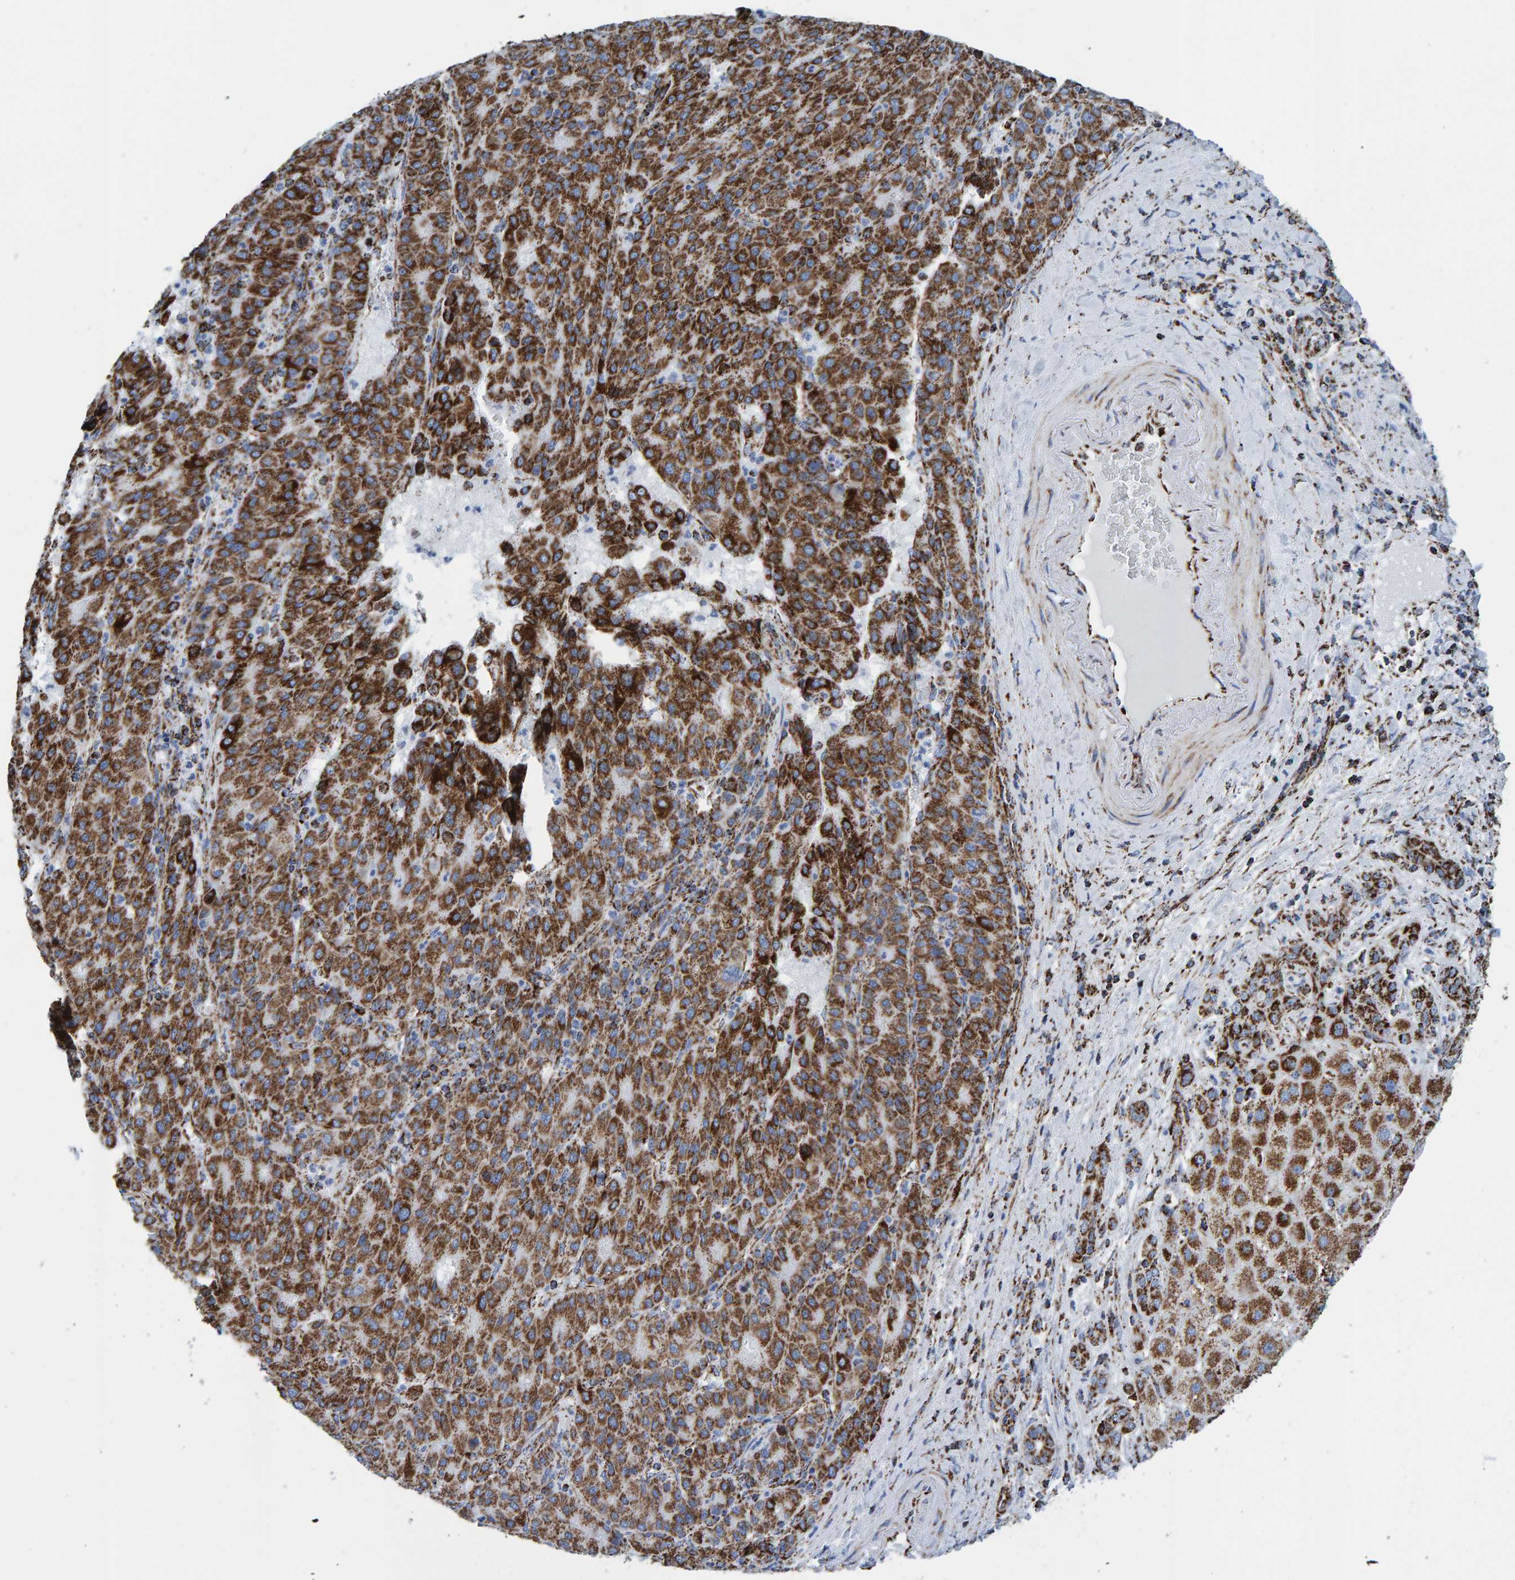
{"staining": {"intensity": "strong", "quantity": ">75%", "location": "cytoplasmic/membranous"}, "tissue": "liver cancer", "cell_type": "Tumor cells", "image_type": "cancer", "snomed": [{"axis": "morphology", "description": "Carcinoma, Hepatocellular, NOS"}, {"axis": "topography", "description": "Liver"}], "caption": "This photomicrograph demonstrates IHC staining of human liver hepatocellular carcinoma, with high strong cytoplasmic/membranous expression in about >75% of tumor cells.", "gene": "ENSG00000262660", "patient": {"sex": "male", "age": 65}}